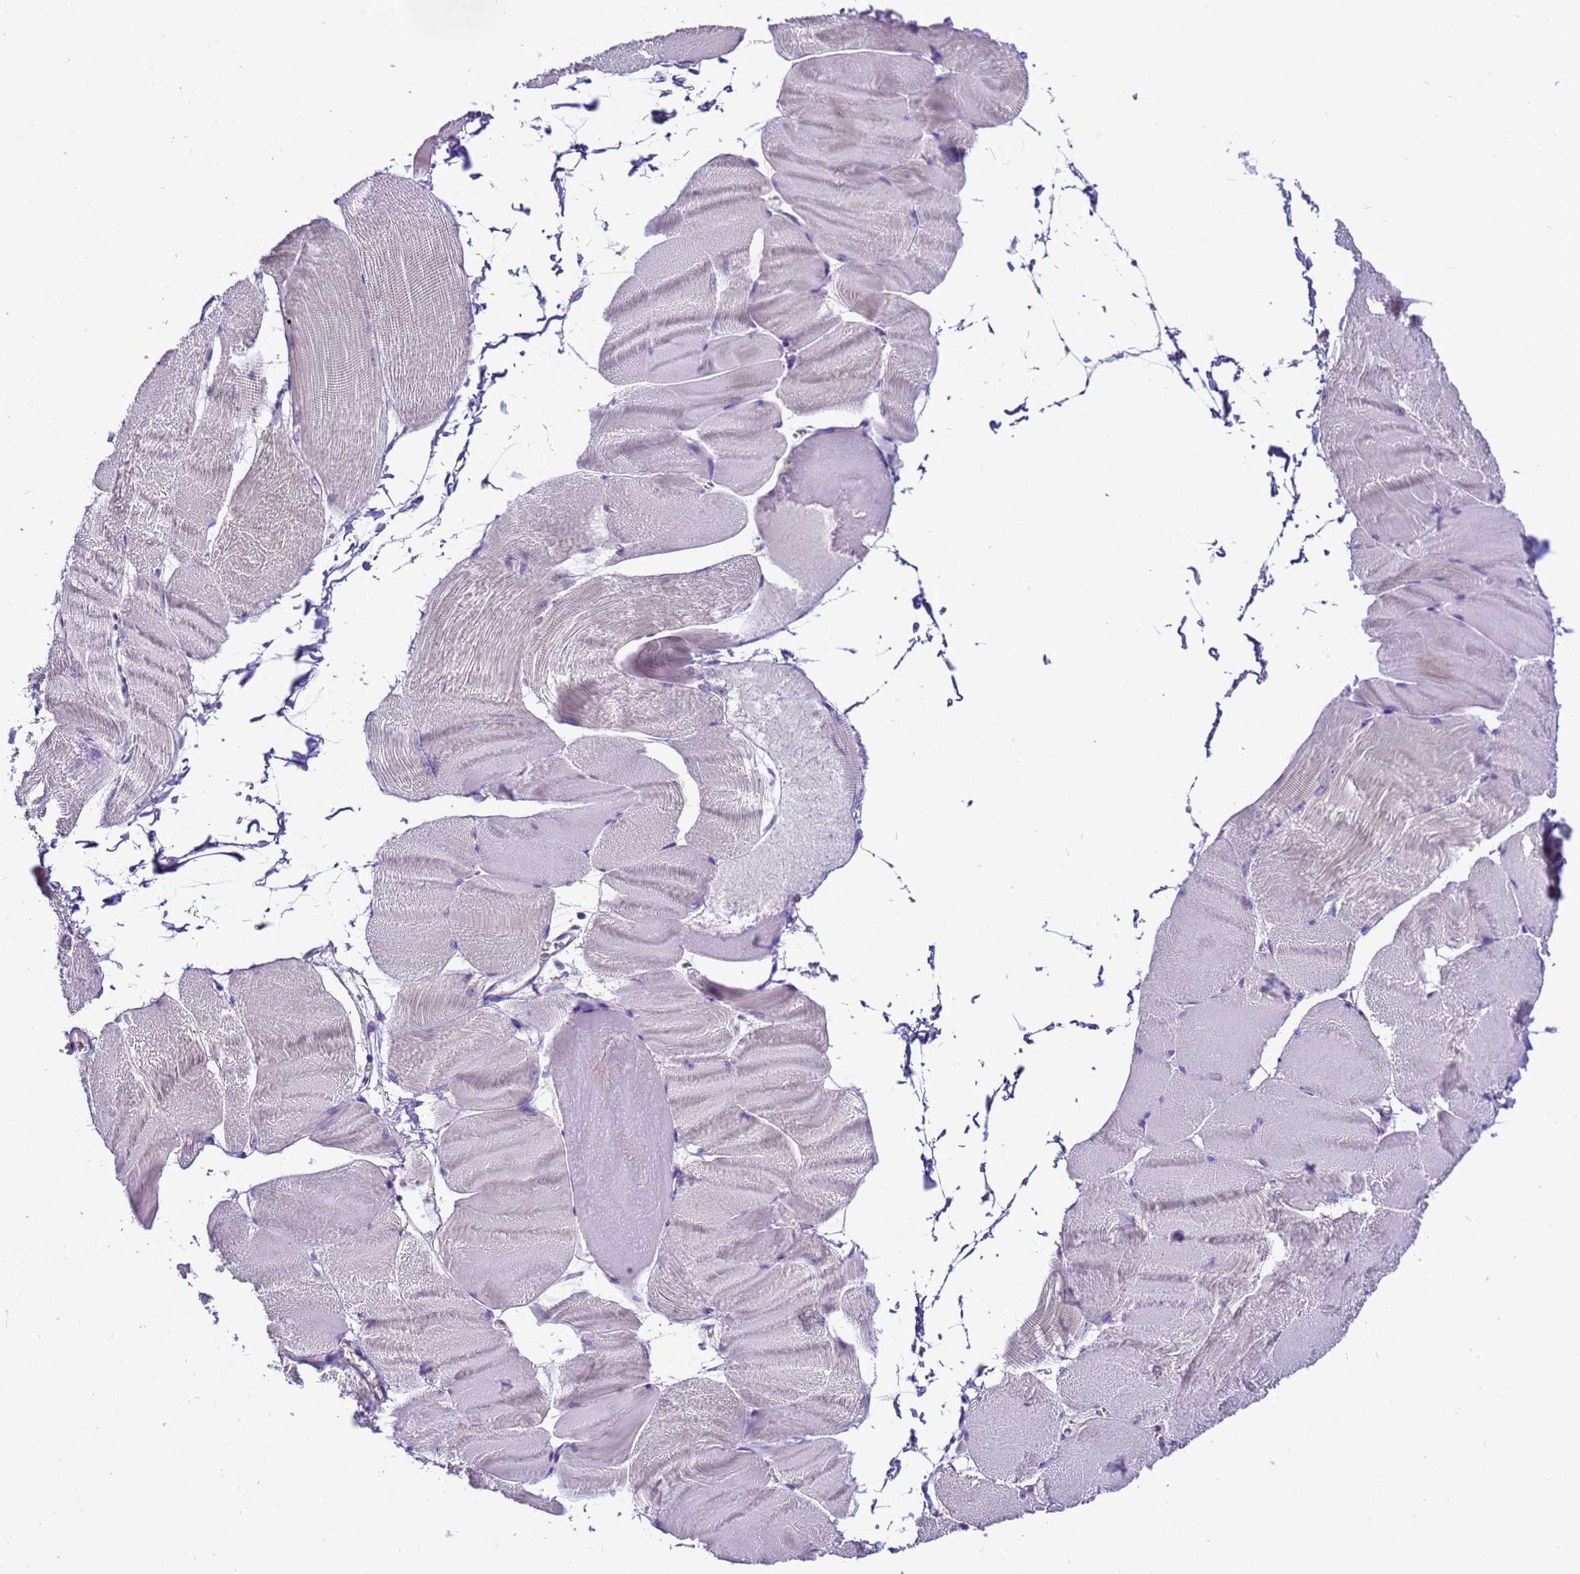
{"staining": {"intensity": "negative", "quantity": "none", "location": "none"}, "tissue": "skeletal muscle", "cell_type": "Myocytes", "image_type": "normal", "snomed": [{"axis": "morphology", "description": "Normal tissue, NOS"}, {"axis": "morphology", "description": "Basal cell carcinoma"}, {"axis": "topography", "description": "Skeletal muscle"}], "caption": "This is an immunohistochemistry (IHC) image of unremarkable skeletal muscle. There is no positivity in myocytes.", "gene": "PIEZO2", "patient": {"sex": "female", "age": 64}}